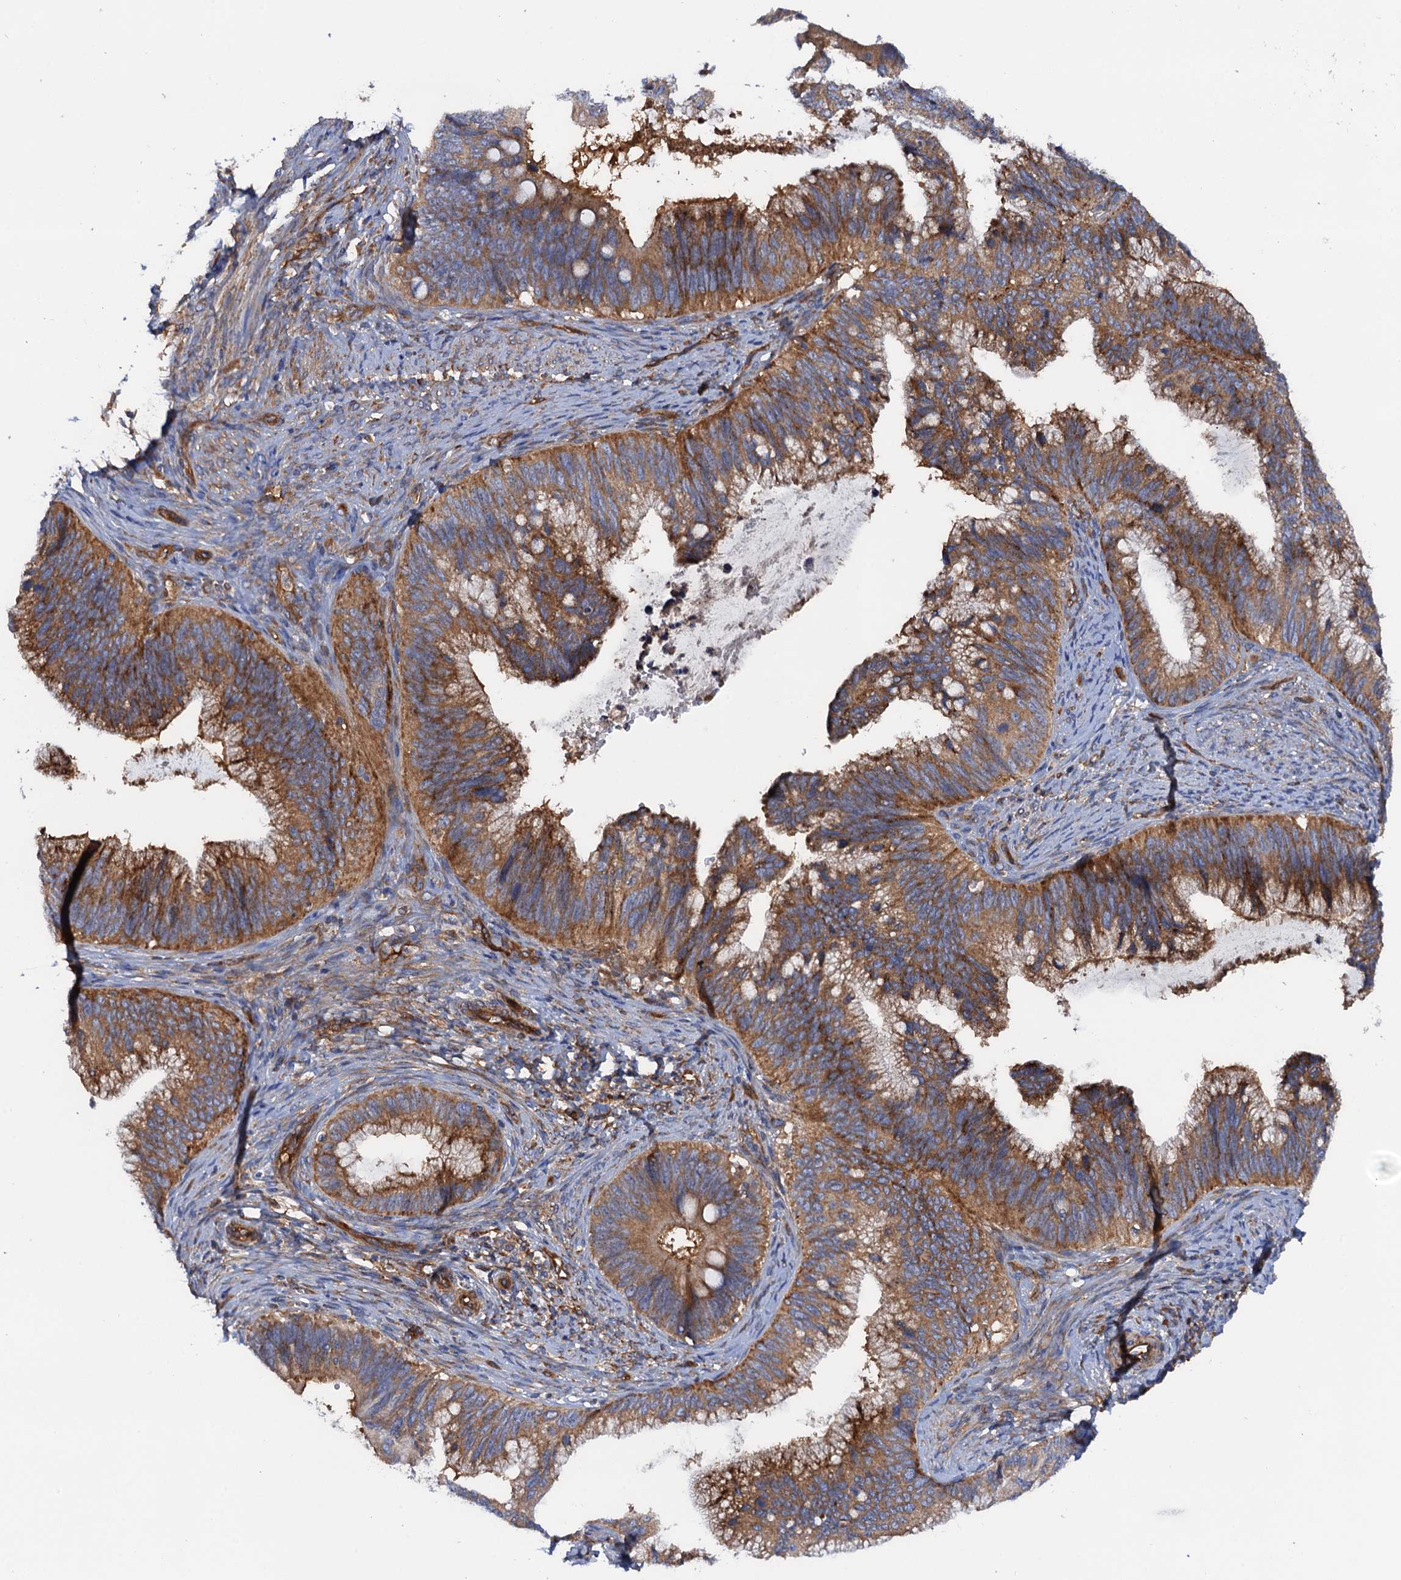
{"staining": {"intensity": "moderate", "quantity": ">75%", "location": "cytoplasmic/membranous"}, "tissue": "cervical cancer", "cell_type": "Tumor cells", "image_type": "cancer", "snomed": [{"axis": "morphology", "description": "Adenocarcinoma, NOS"}, {"axis": "topography", "description": "Cervix"}], "caption": "Cervical adenocarcinoma stained for a protein demonstrates moderate cytoplasmic/membranous positivity in tumor cells.", "gene": "MRPL48", "patient": {"sex": "female", "age": 42}}